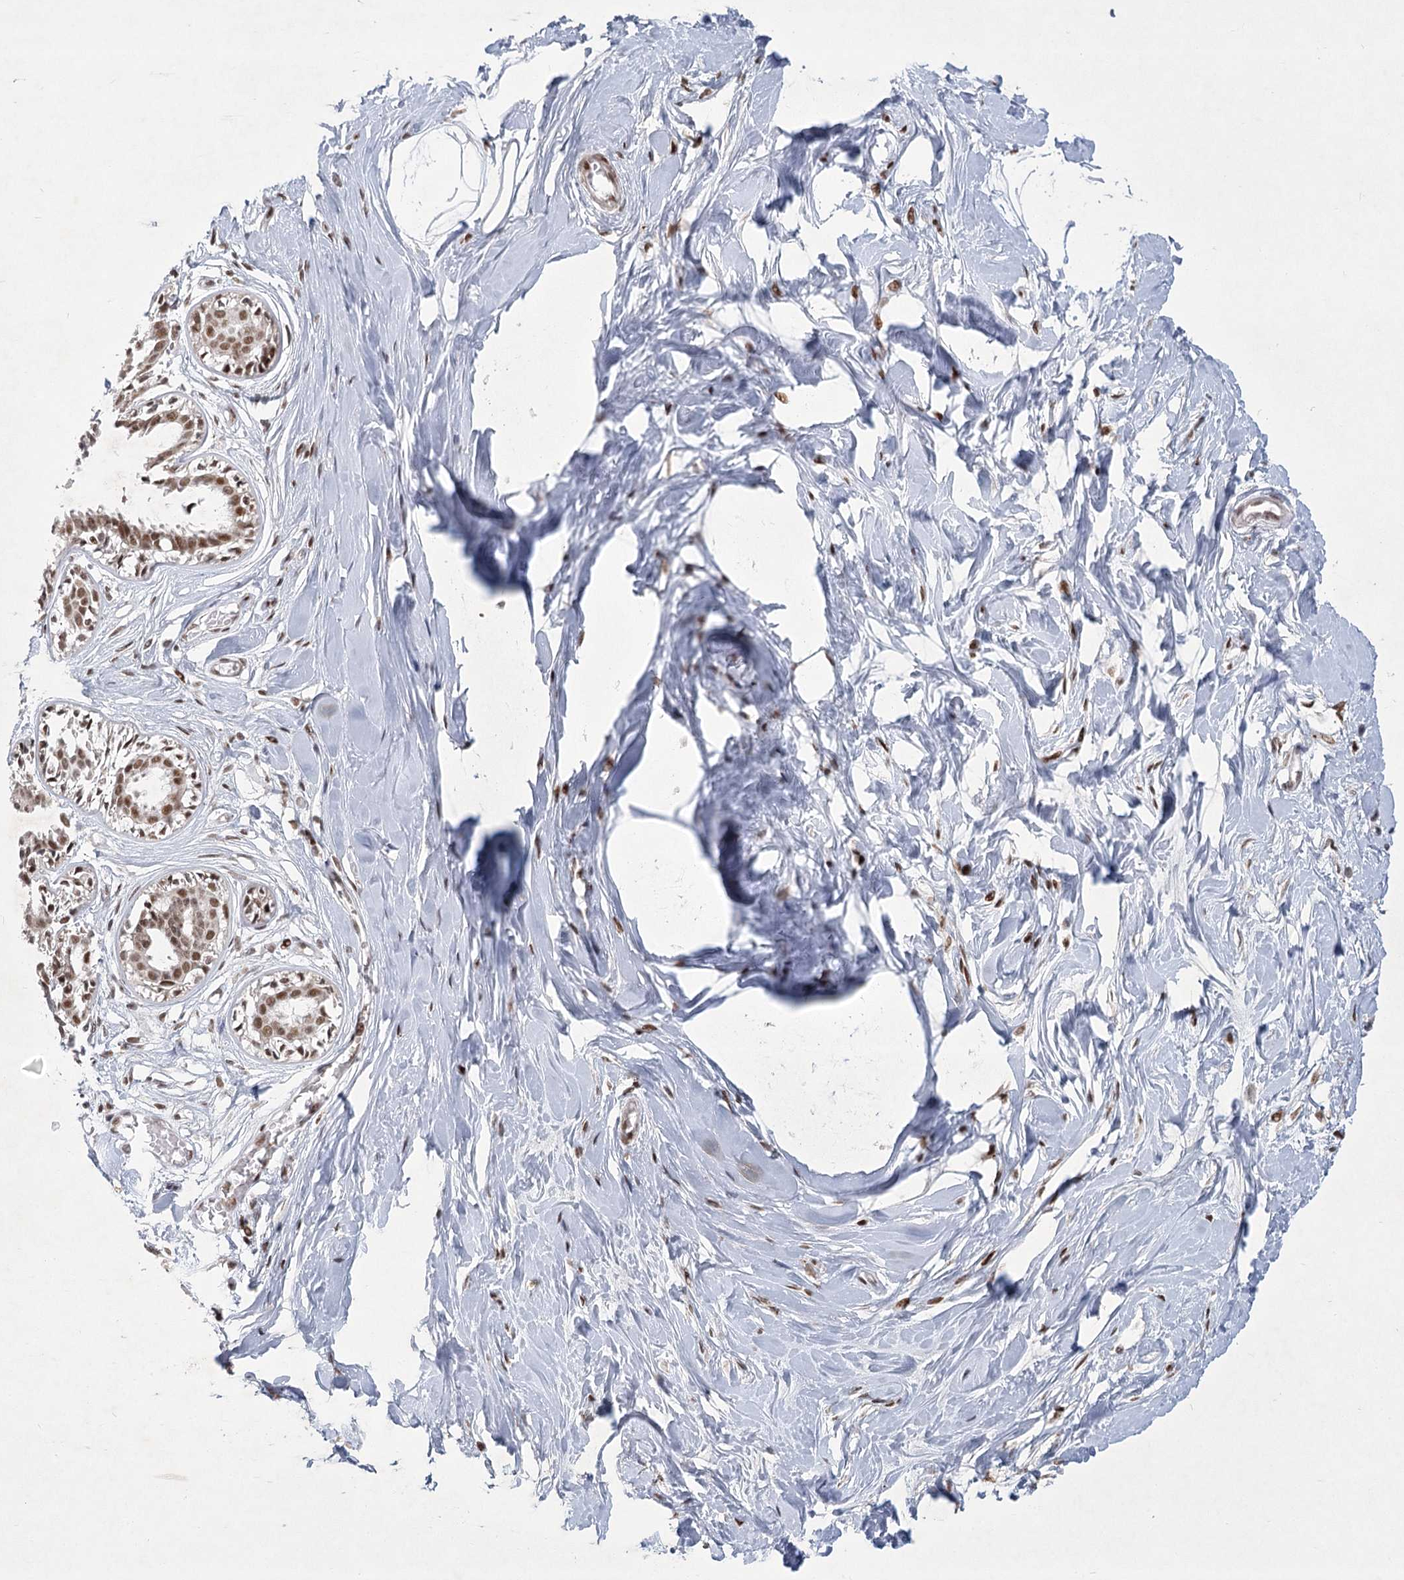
{"staining": {"intensity": "moderate", "quantity": "25%-75%", "location": "cytoplasmic/membranous,nuclear"}, "tissue": "breast", "cell_type": "Adipocytes", "image_type": "normal", "snomed": [{"axis": "morphology", "description": "Normal tissue, NOS"}, {"axis": "topography", "description": "Breast"}], "caption": "Moderate cytoplasmic/membranous,nuclear staining is seen in approximately 25%-75% of adipocytes in benign breast. The staining is performed using DAB (3,3'-diaminobenzidine) brown chromogen to label protein expression. The nuclei are counter-stained blue using hematoxylin.", "gene": "CIB4", "patient": {"sex": "female", "age": 45}}